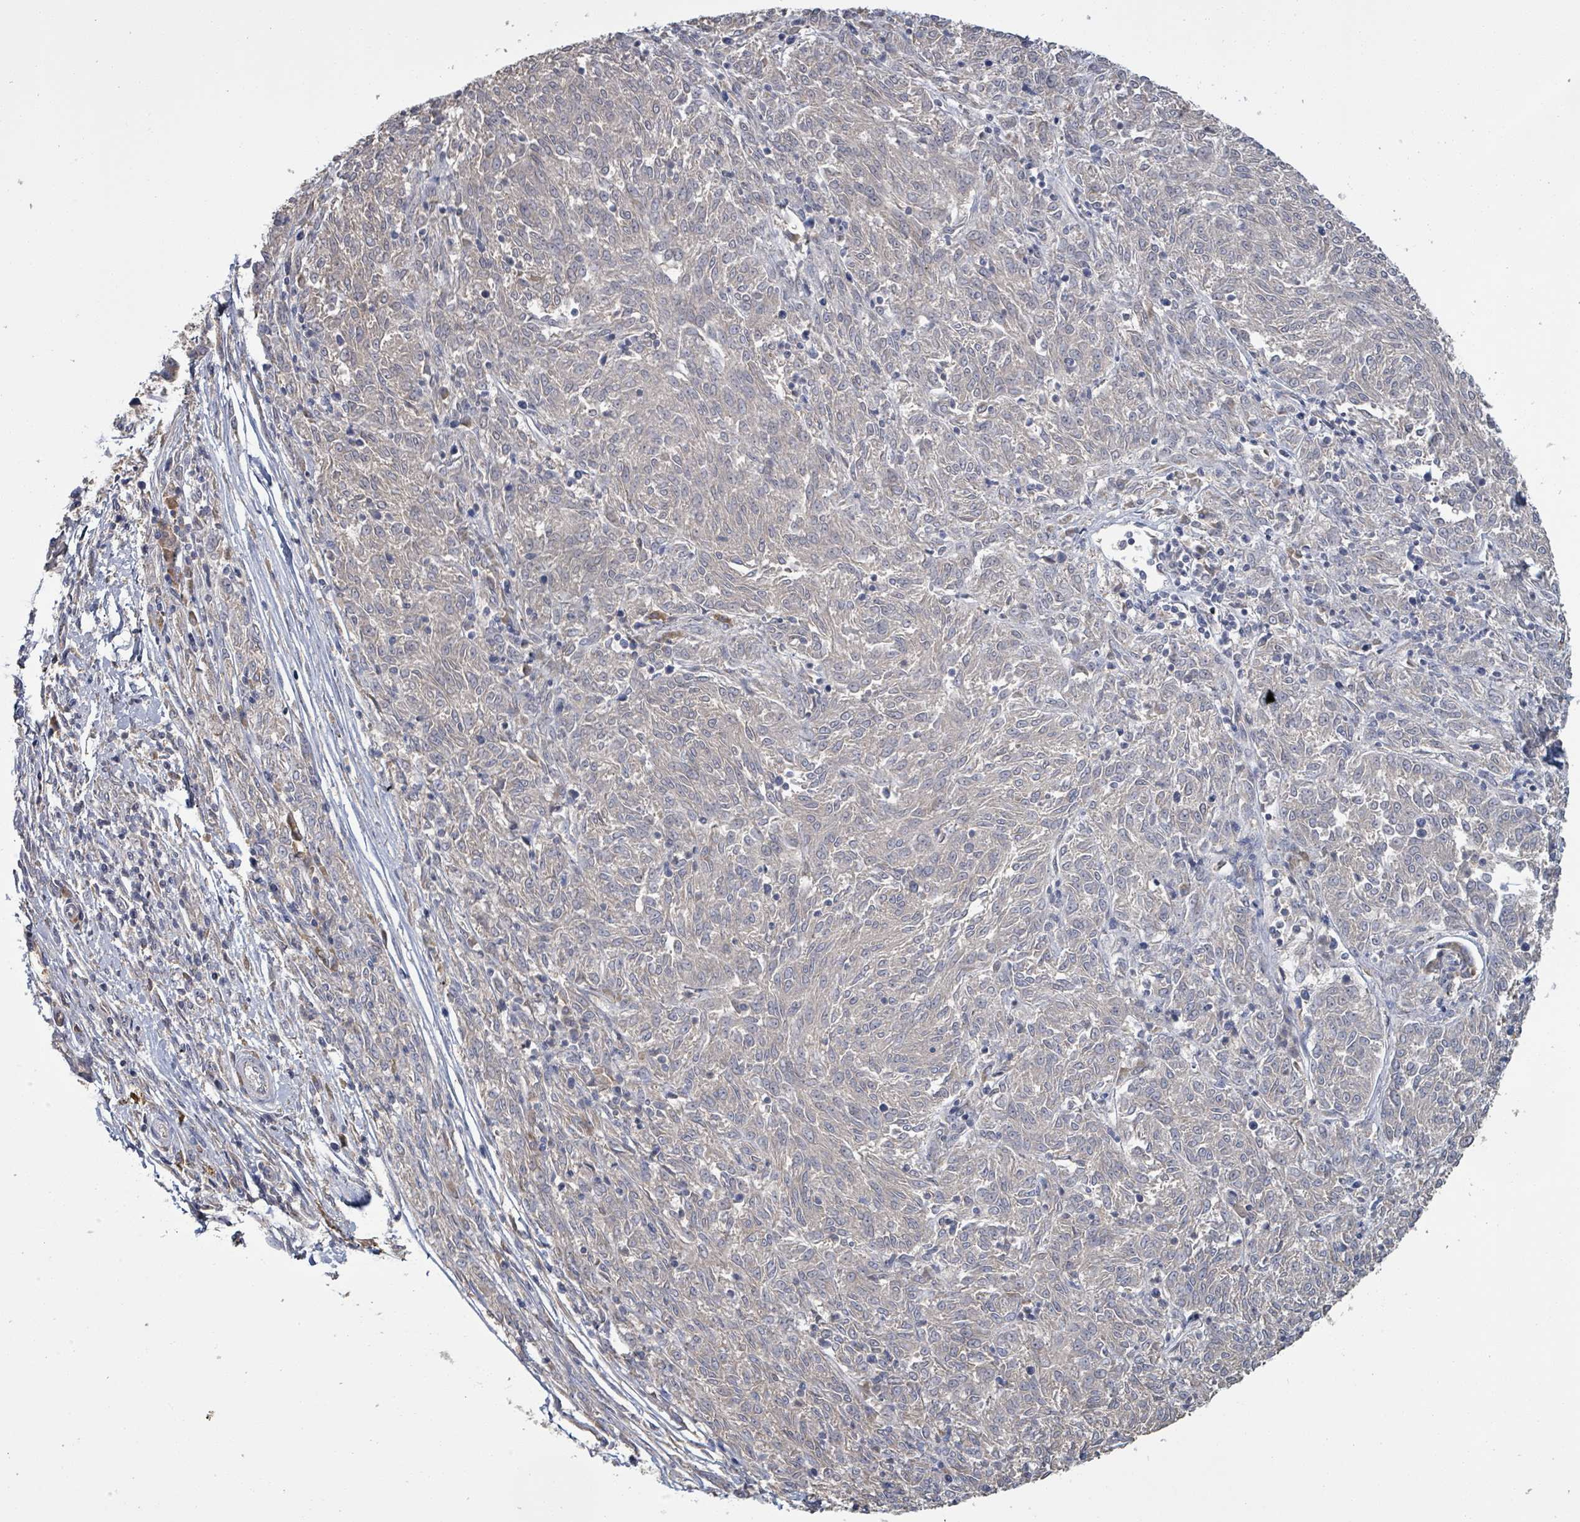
{"staining": {"intensity": "negative", "quantity": "none", "location": "none"}, "tissue": "melanoma", "cell_type": "Tumor cells", "image_type": "cancer", "snomed": [{"axis": "morphology", "description": "Malignant melanoma, NOS"}, {"axis": "topography", "description": "Skin"}], "caption": "Immunohistochemistry photomicrograph of human malignant melanoma stained for a protein (brown), which exhibits no positivity in tumor cells.", "gene": "KCNS2", "patient": {"sex": "female", "age": 72}}